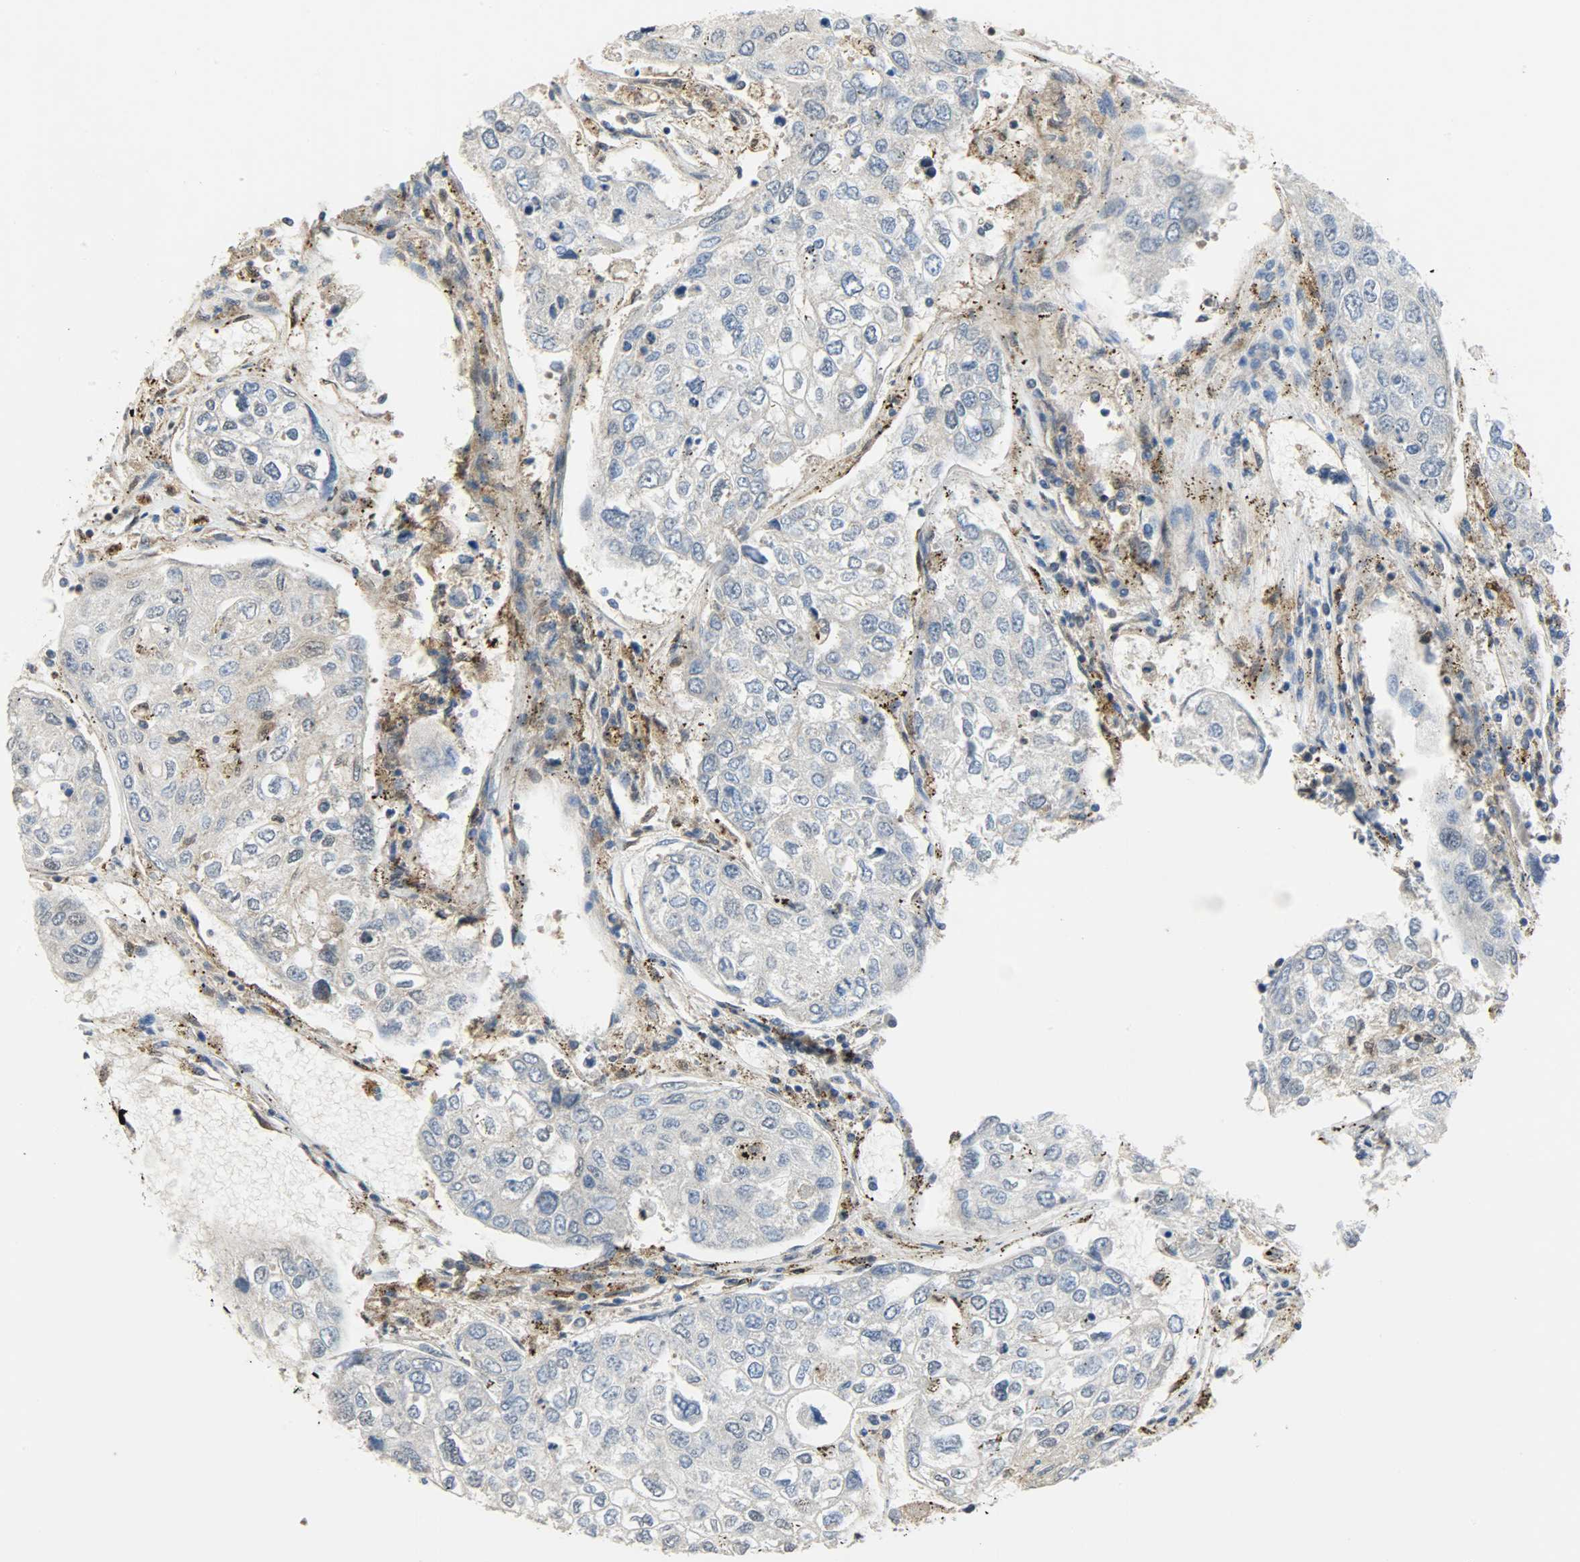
{"staining": {"intensity": "negative", "quantity": "none", "location": "none"}, "tissue": "urothelial cancer", "cell_type": "Tumor cells", "image_type": "cancer", "snomed": [{"axis": "morphology", "description": "Urothelial carcinoma, High grade"}, {"axis": "topography", "description": "Lymph node"}, {"axis": "topography", "description": "Urinary bladder"}], "caption": "A high-resolution histopathology image shows immunohistochemistry (IHC) staining of urothelial cancer, which demonstrates no significant positivity in tumor cells. Nuclei are stained in blue.", "gene": "TRIM21", "patient": {"sex": "male", "age": 51}}